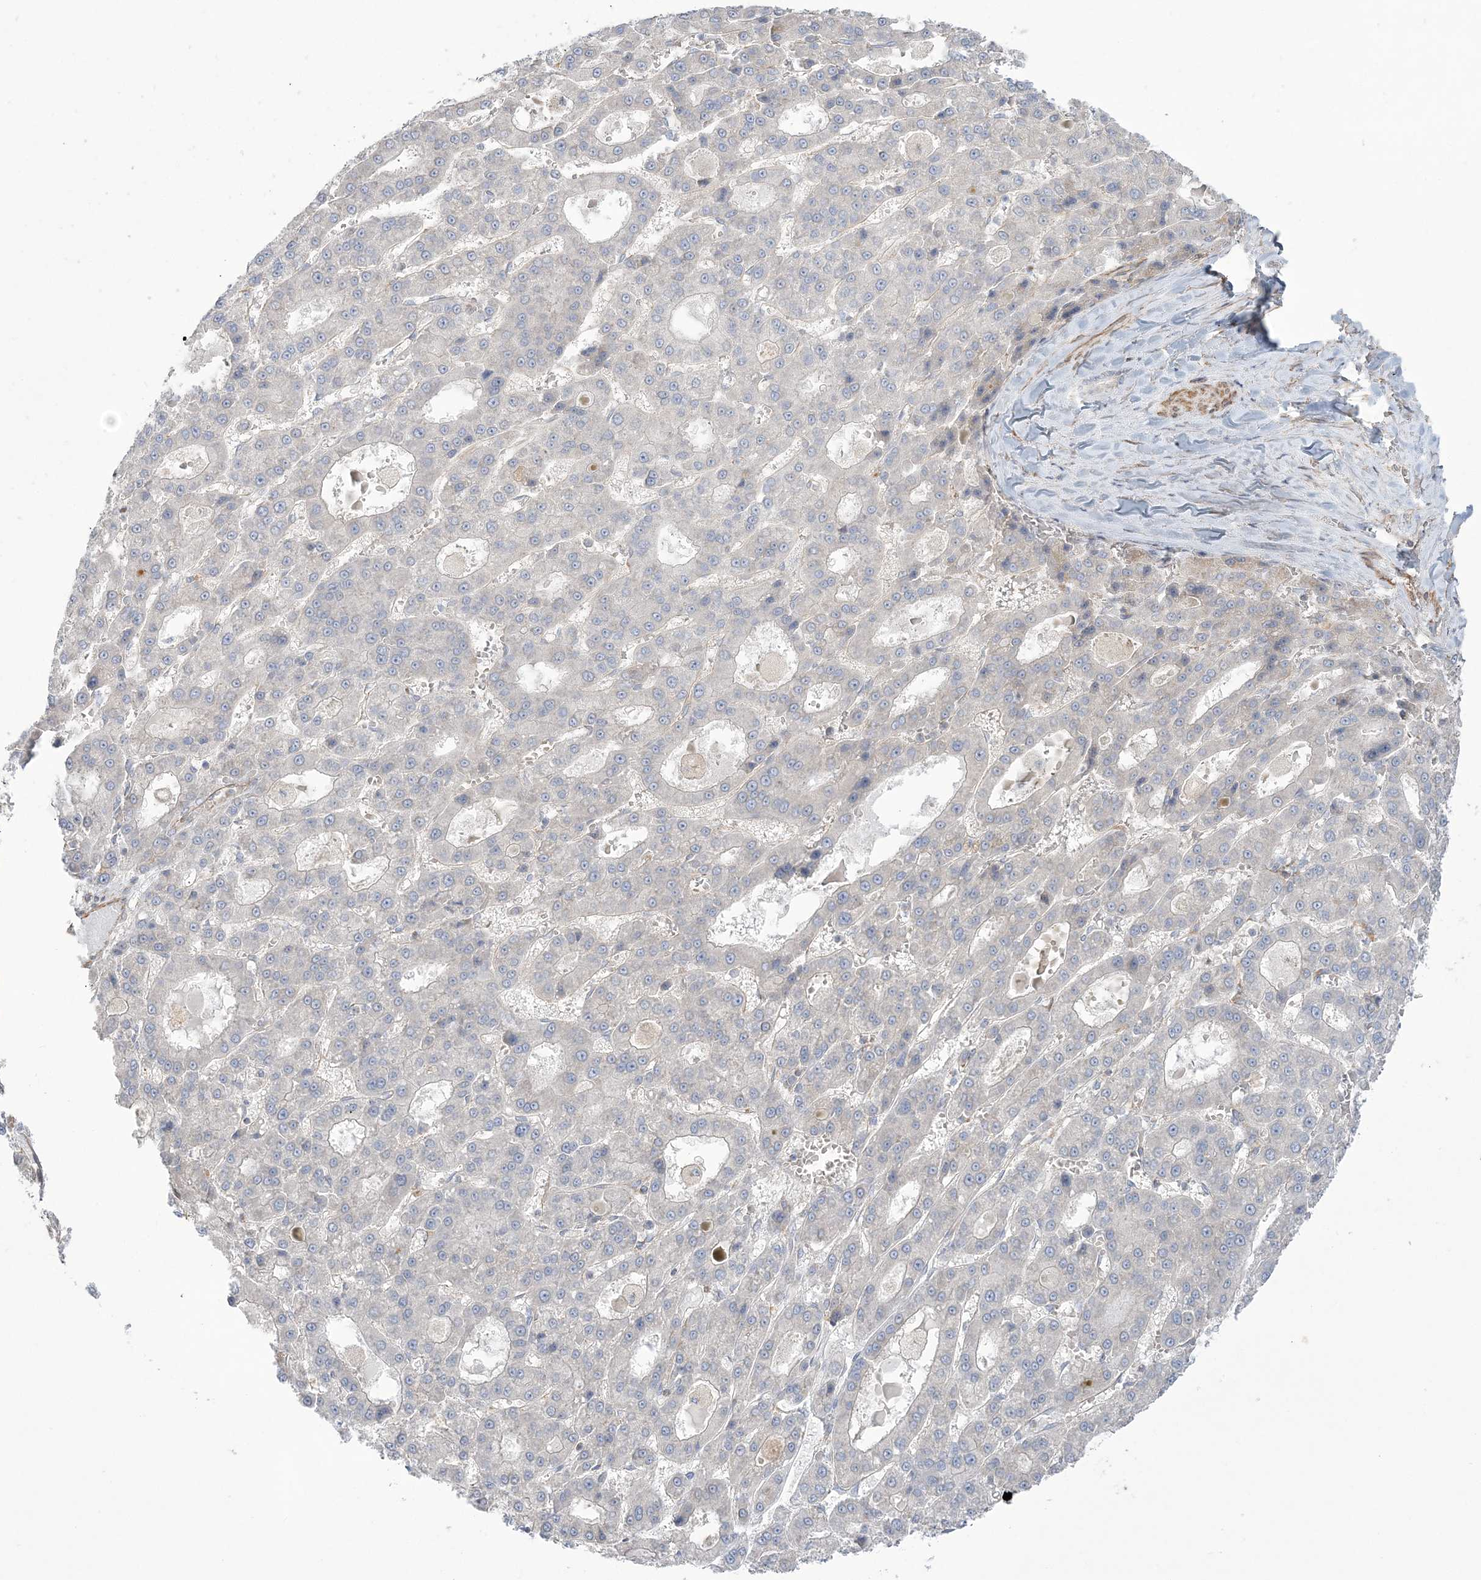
{"staining": {"intensity": "negative", "quantity": "none", "location": "none"}, "tissue": "liver cancer", "cell_type": "Tumor cells", "image_type": "cancer", "snomed": [{"axis": "morphology", "description": "Carcinoma, Hepatocellular, NOS"}, {"axis": "topography", "description": "Liver"}], "caption": "Immunohistochemistry histopathology image of human liver cancer stained for a protein (brown), which shows no positivity in tumor cells.", "gene": "ZNF821", "patient": {"sex": "male", "age": 70}}